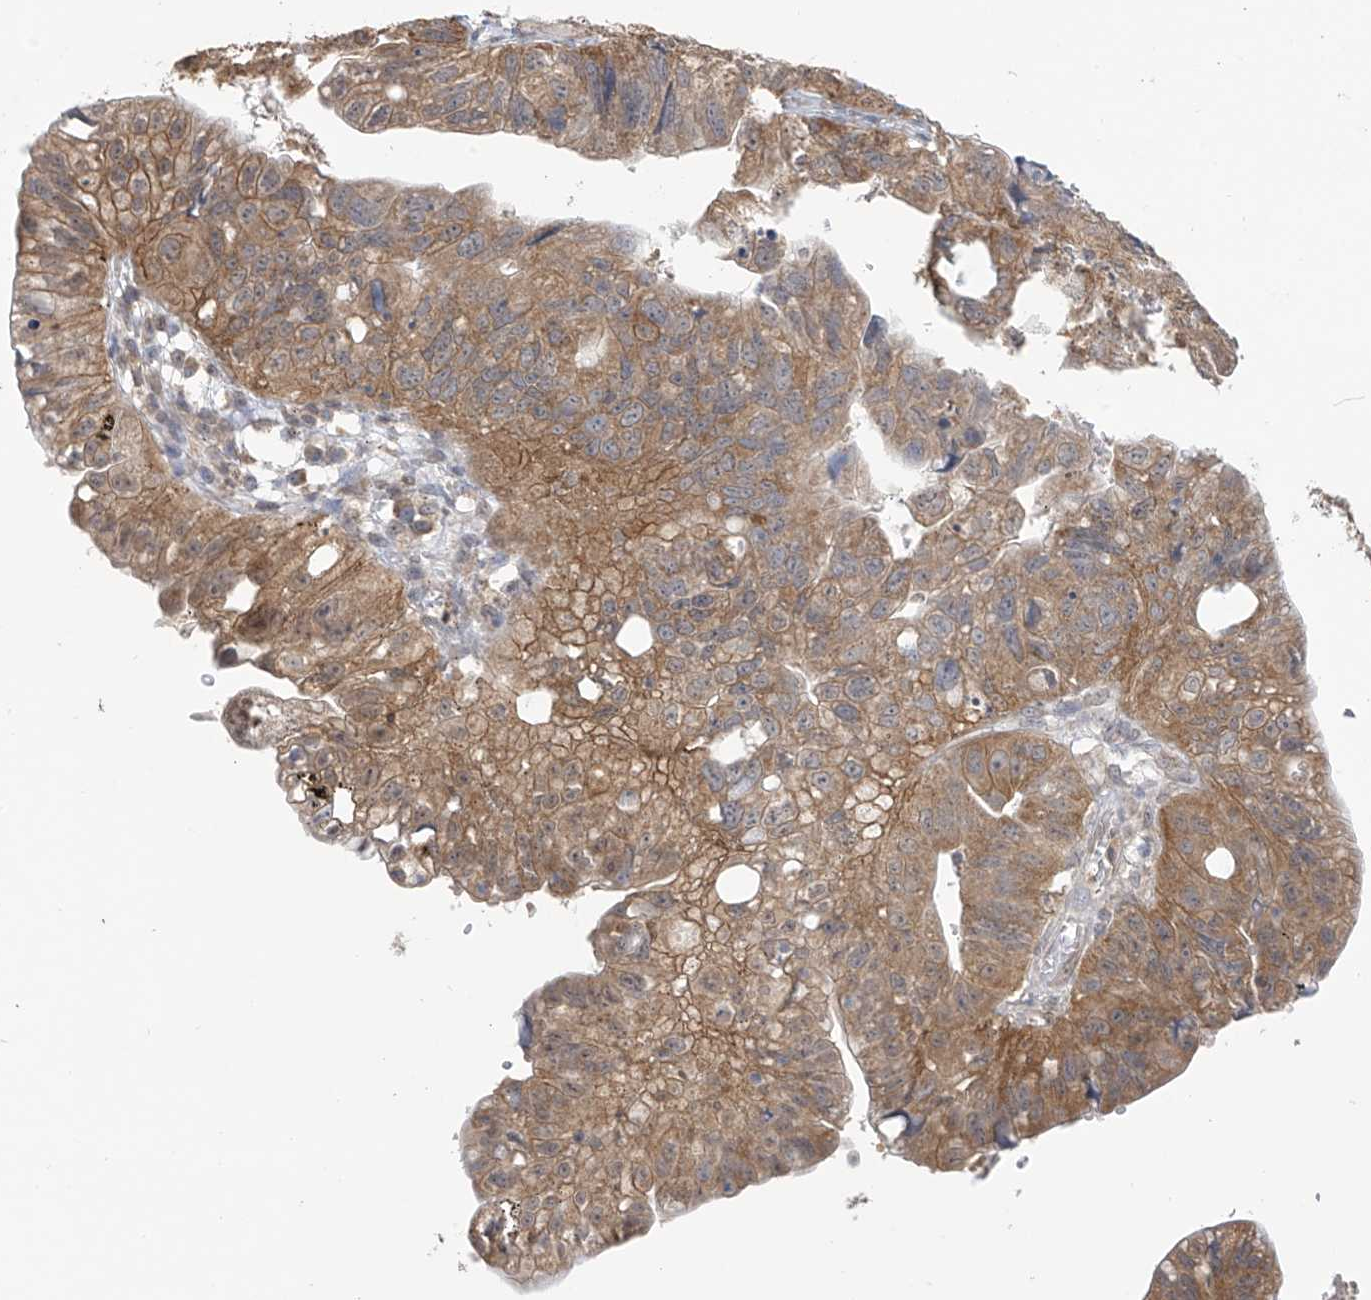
{"staining": {"intensity": "moderate", "quantity": ">75%", "location": "cytoplasmic/membranous,nuclear"}, "tissue": "stomach cancer", "cell_type": "Tumor cells", "image_type": "cancer", "snomed": [{"axis": "morphology", "description": "Adenocarcinoma, NOS"}, {"axis": "topography", "description": "Stomach"}], "caption": "About >75% of tumor cells in stomach adenocarcinoma exhibit moderate cytoplasmic/membranous and nuclear protein expression as visualized by brown immunohistochemical staining.", "gene": "KIAA1522", "patient": {"sex": "male", "age": 59}}